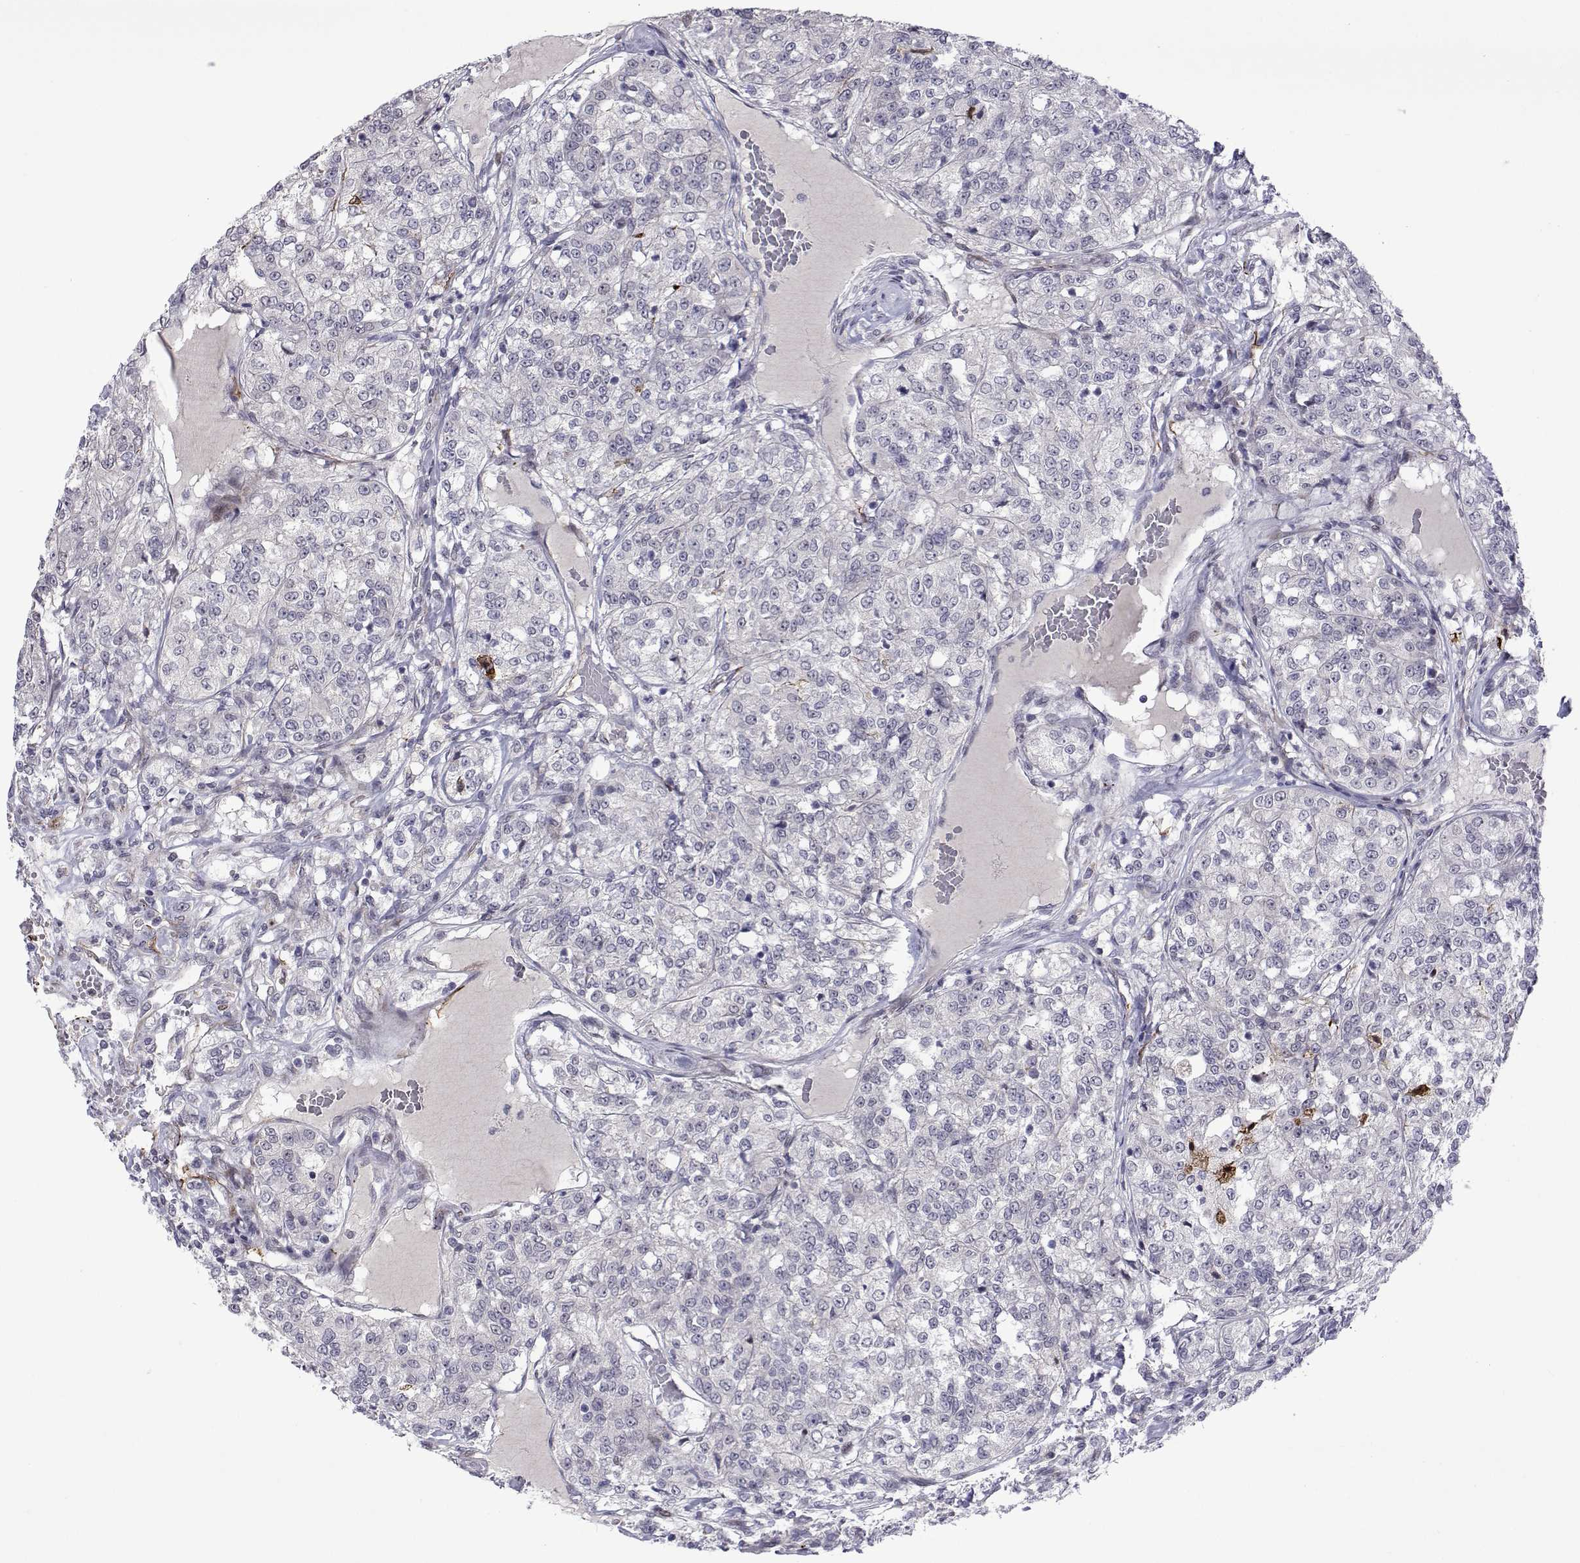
{"staining": {"intensity": "negative", "quantity": "none", "location": "none"}, "tissue": "renal cancer", "cell_type": "Tumor cells", "image_type": "cancer", "snomed": [{"axis": "morphology", "description": "Adenocarcinoma, NOS"}, {"axis": "topography", "description": "Kidney"}], "caption": "Photomicrograph shows no significant protein staining in tumor cells of renal adenocarcinoma.", "gene": "EFCAB3", "patient": {"sex": "female", "age": 63}}